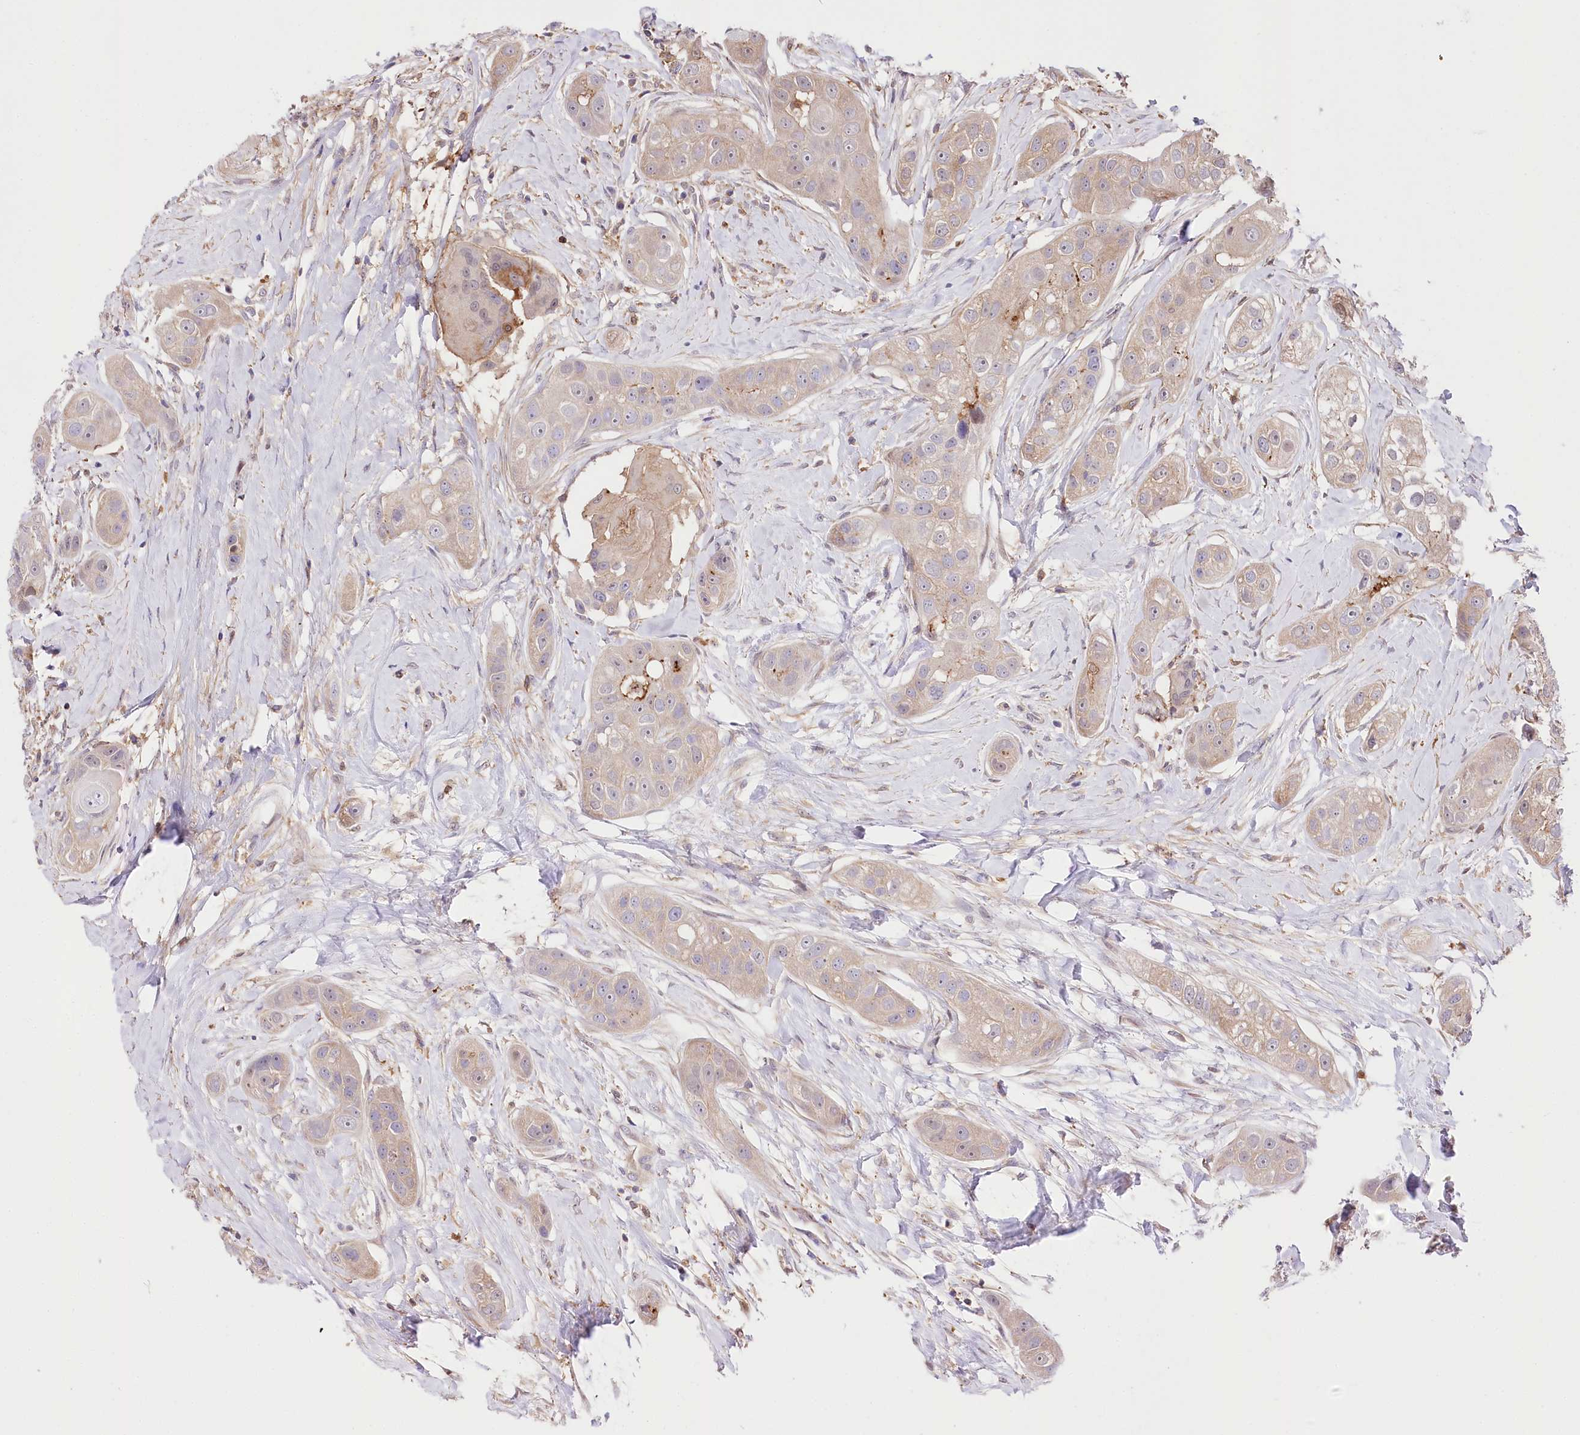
{"staining": {"intensity": "weak", "quantity": "25%-75%", "location": "cytoplasmic/membranous,nuclear"}, "tissue": "head and neck cancer", "cell_type": "Tumor cells", "image_type": "cancer", "snomed": [{"axis": "morphology", "description": "Normal tissue, NOS"}, {"axis": "morphology", "description": "Squamous cell carcinoma, NOS"}, {"axis": "topography", "description": "Skeletal muscle"}, {"axis": "topography", "description": "Head-Neck"}], "caption": "Immunohistochemistry histopathology image of human head and neck cancer (squamous cell carcinoma) stained for a protein (brown), which demonstrates low levels of weak cytoplasmic/membranous and nuclear expression in about 25%-75% of tumor cells.", "gene": "UGP2", "patient": {"sex": "male", "age": 51}}